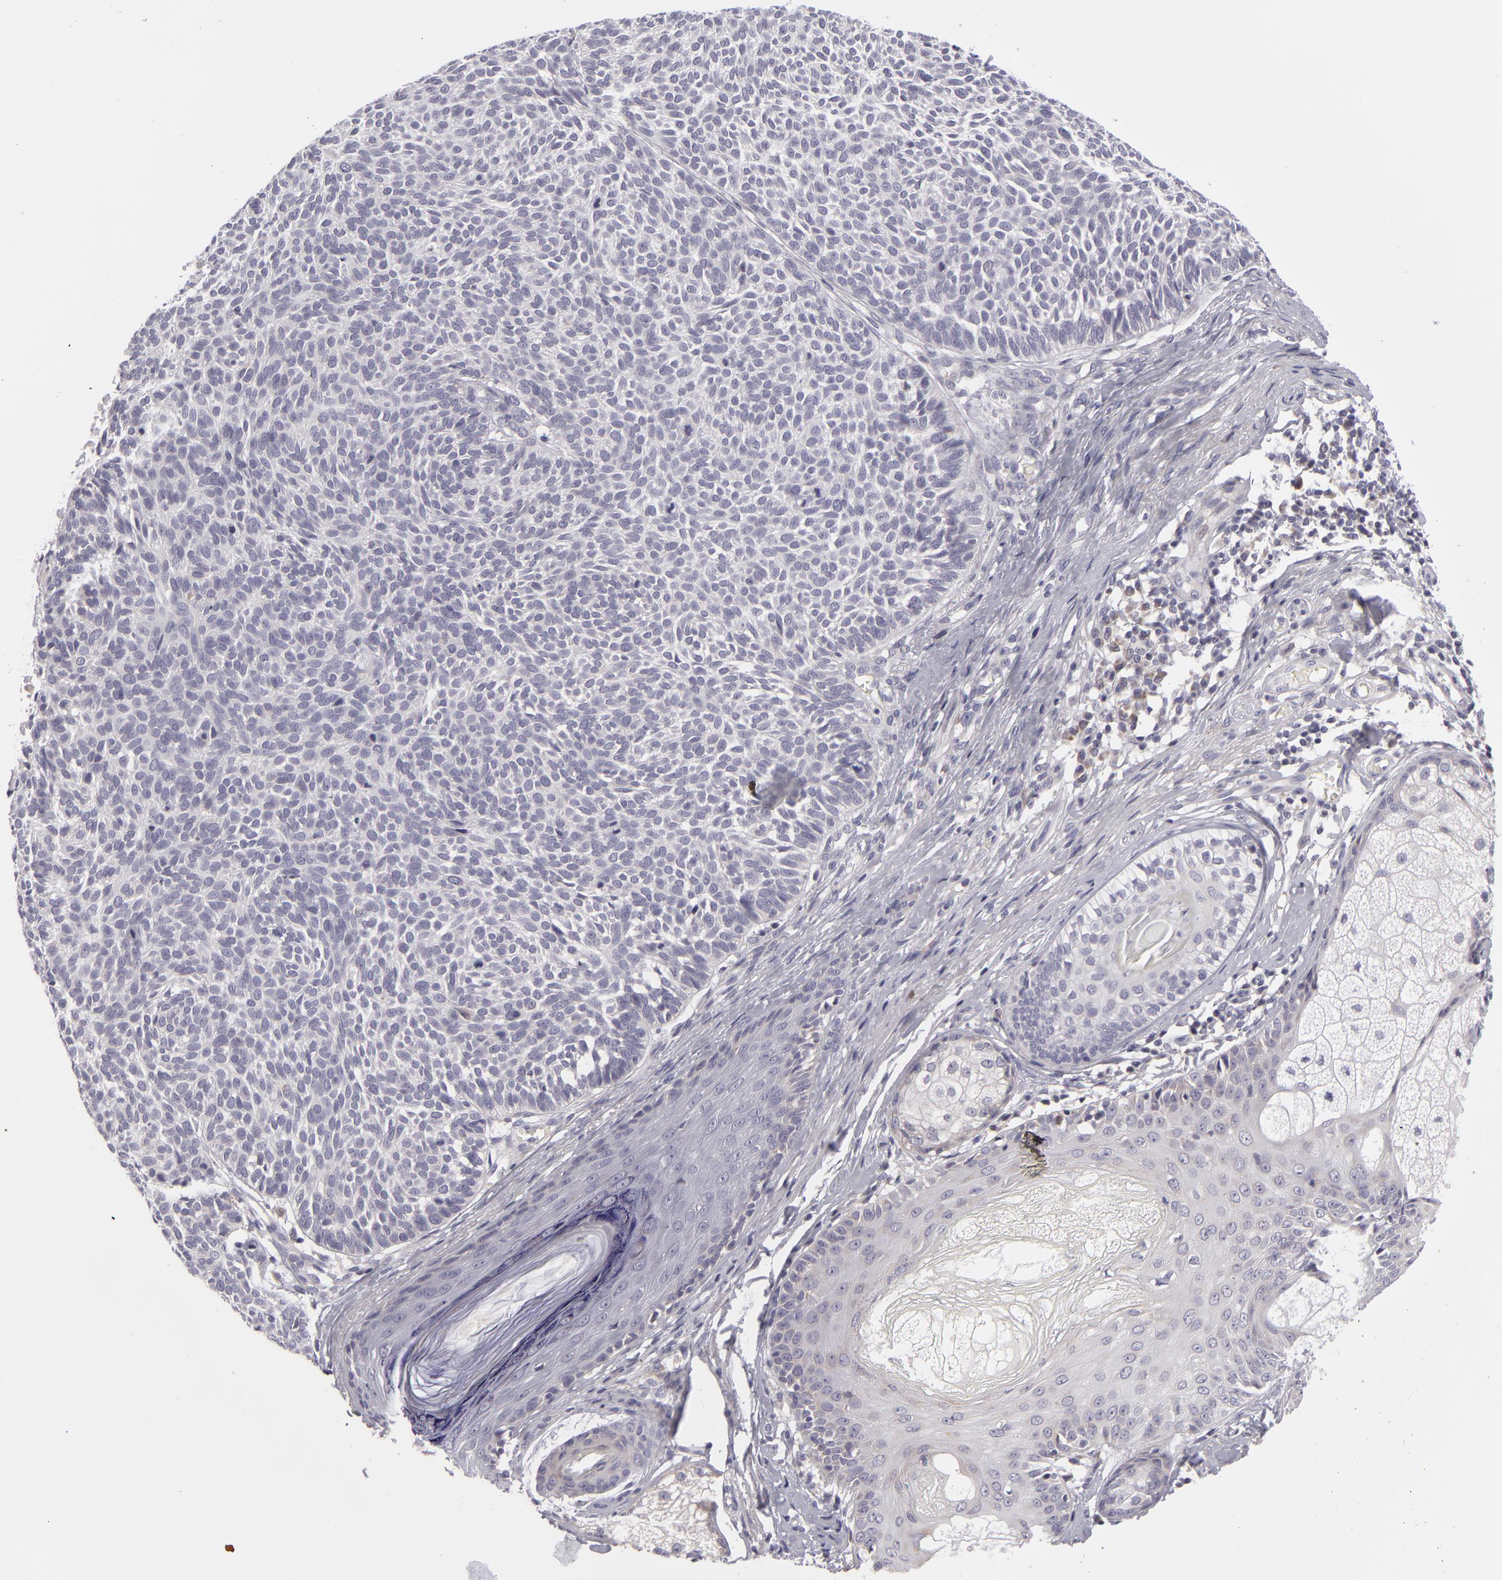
{"staining": {"intensity": "negative", "quantity": "none", "location": "none"}, "tissue": "skin cancer", "cell_type": "Tumor cells", "image_type": "cancer", "snomed": [{"axis": "morphology", "description": "Basal cell carcinoma"}, {"axis": "topography", "description": "Skin"}], "caption": "Skin cancer was stained to show a protein in brown. There is no significant staining in tumor cells.", "gene": "ATP2B3", "patient": {"sex": "male", "age": 63}}